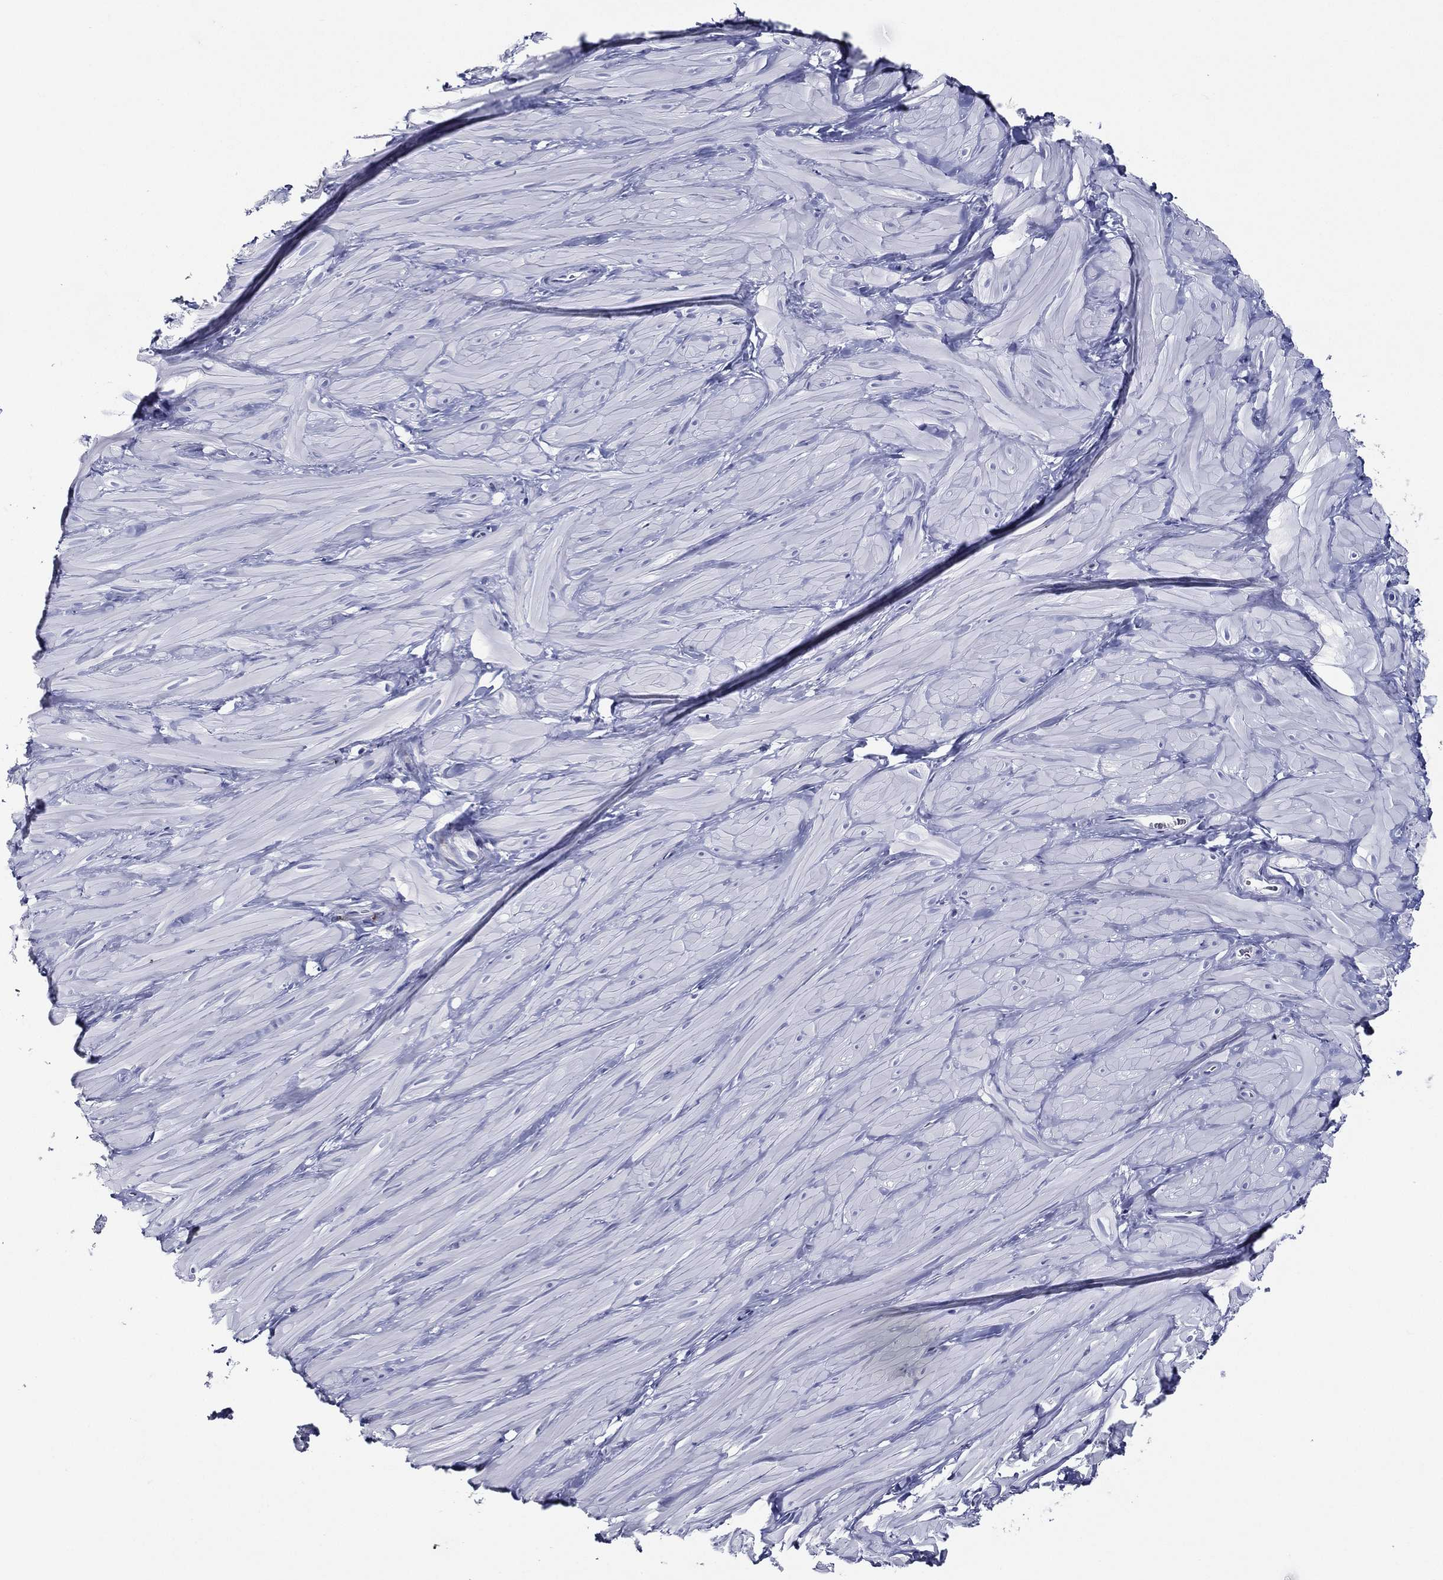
{"staining": {"intensity": "negative", "quantity": "none", "location": "none"}, "tissue": "soft tissue", "cell_type": "Fibroblasts", "image_type": "normal", "snomed": [{"axis": "morphology", "description": "Normal tissue, NOS"}, {"axis": "topography", "description": "Smooth muscle"}, {"axis": "topography", "description": "Peripheral nerve tissue"}], "caption": "DAB immunohistochemical staining of benign soft tissue displays no significant staining in fibroblasts. The staining is performed using DAB brown chromogen with nuclei counter-stained in using hematoxylin.", "gene": "ACE2", "patient": {"sex": "male", "age": 22}}